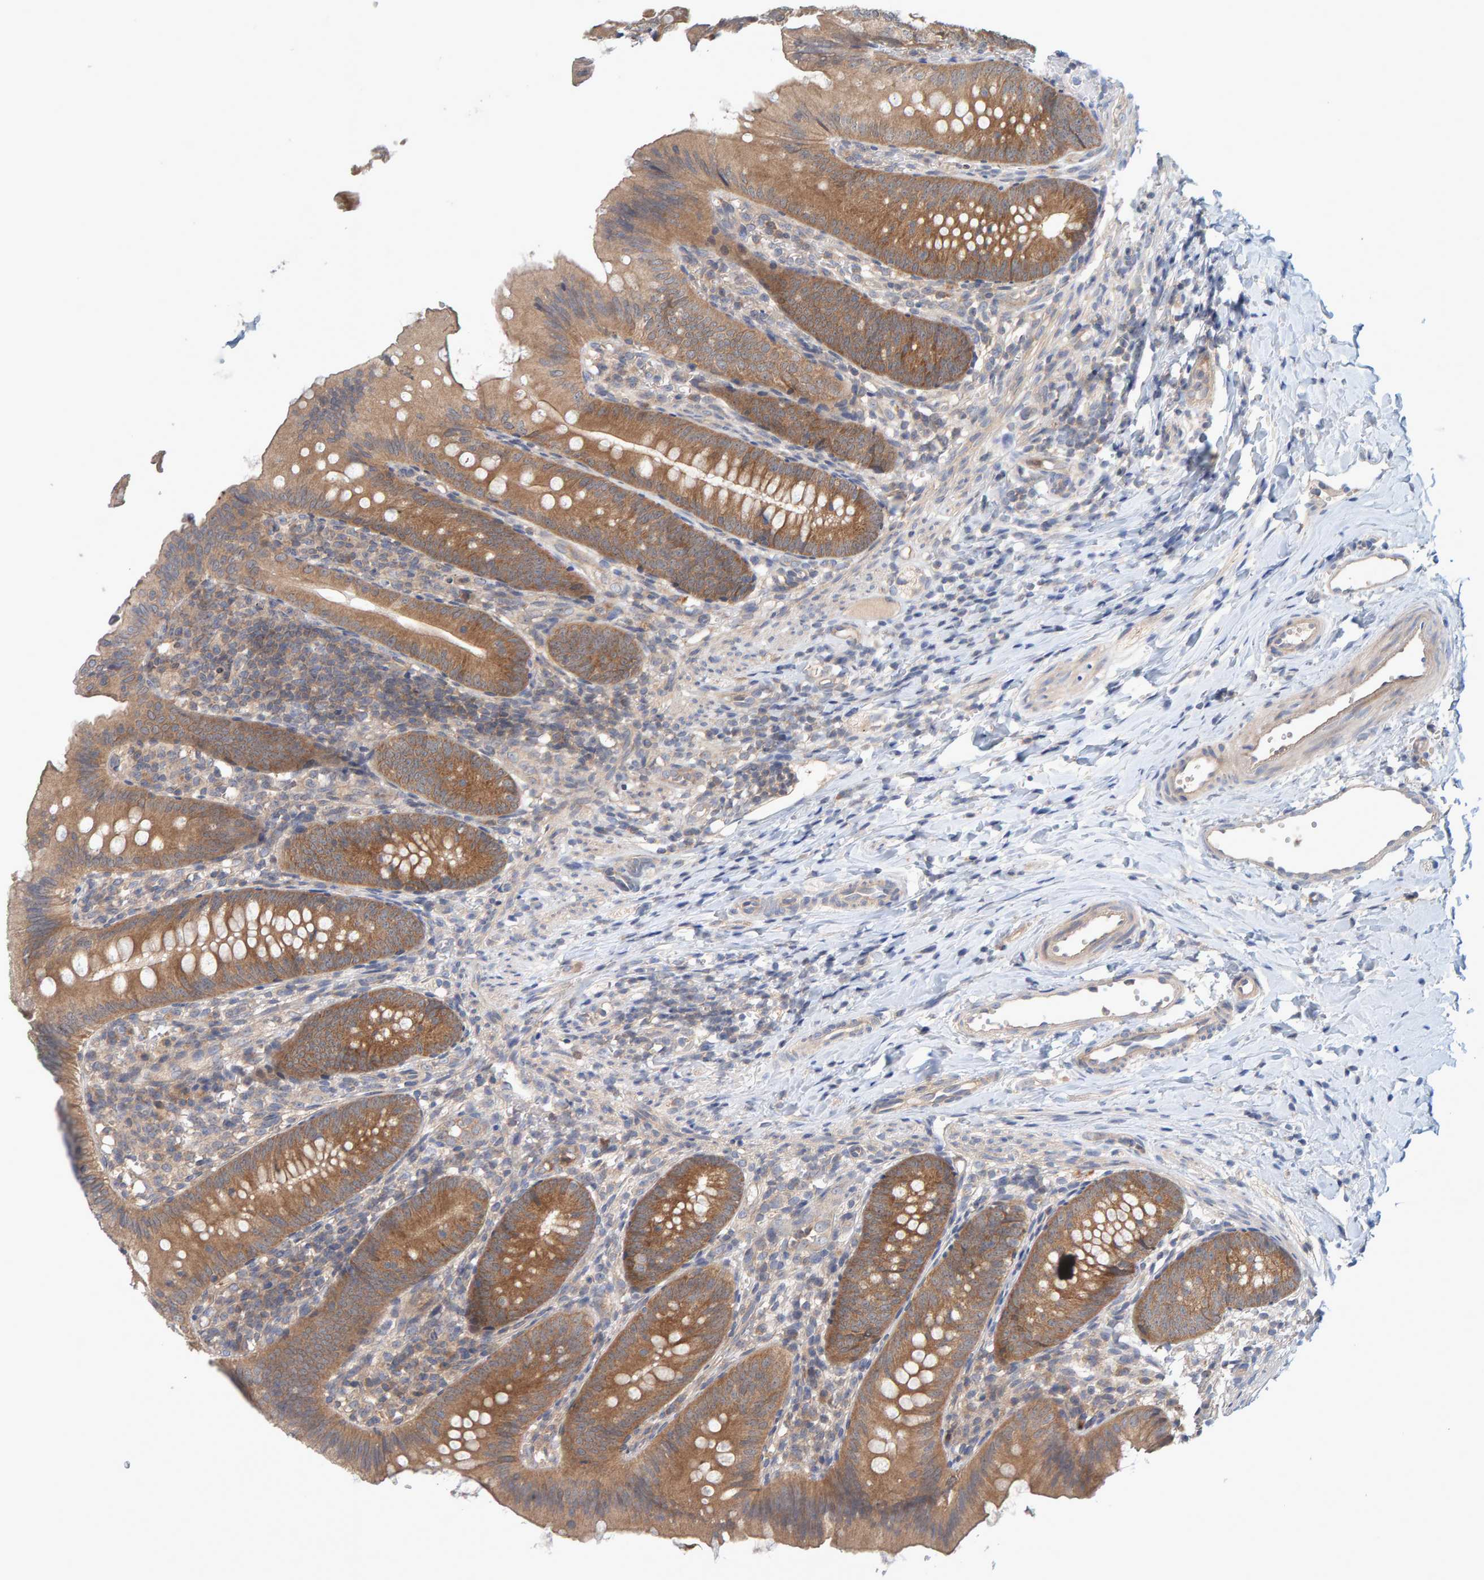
{"staining": {"intensity": "moderate", "quantity": ">75%", "location": "cytoplasmic/membranous"}, "tissue": "appendix", "cell_type": "Glandular cells", "image_type": "normal", "snomed": [{"axis": "morphology", "description": "Normal tissue, NOS"}, {"axis": "topography", "description": "Appendix"}], "caption": "IHC photomicrograph of unremarkable appendix stained for a protein (brown), which shows medium levels of moderate cytoplasmic/membranous positivity in approximately >75% of glandular cells.", "gene": "TATDN1", "patient": {"sex": "male", "age": 1}}